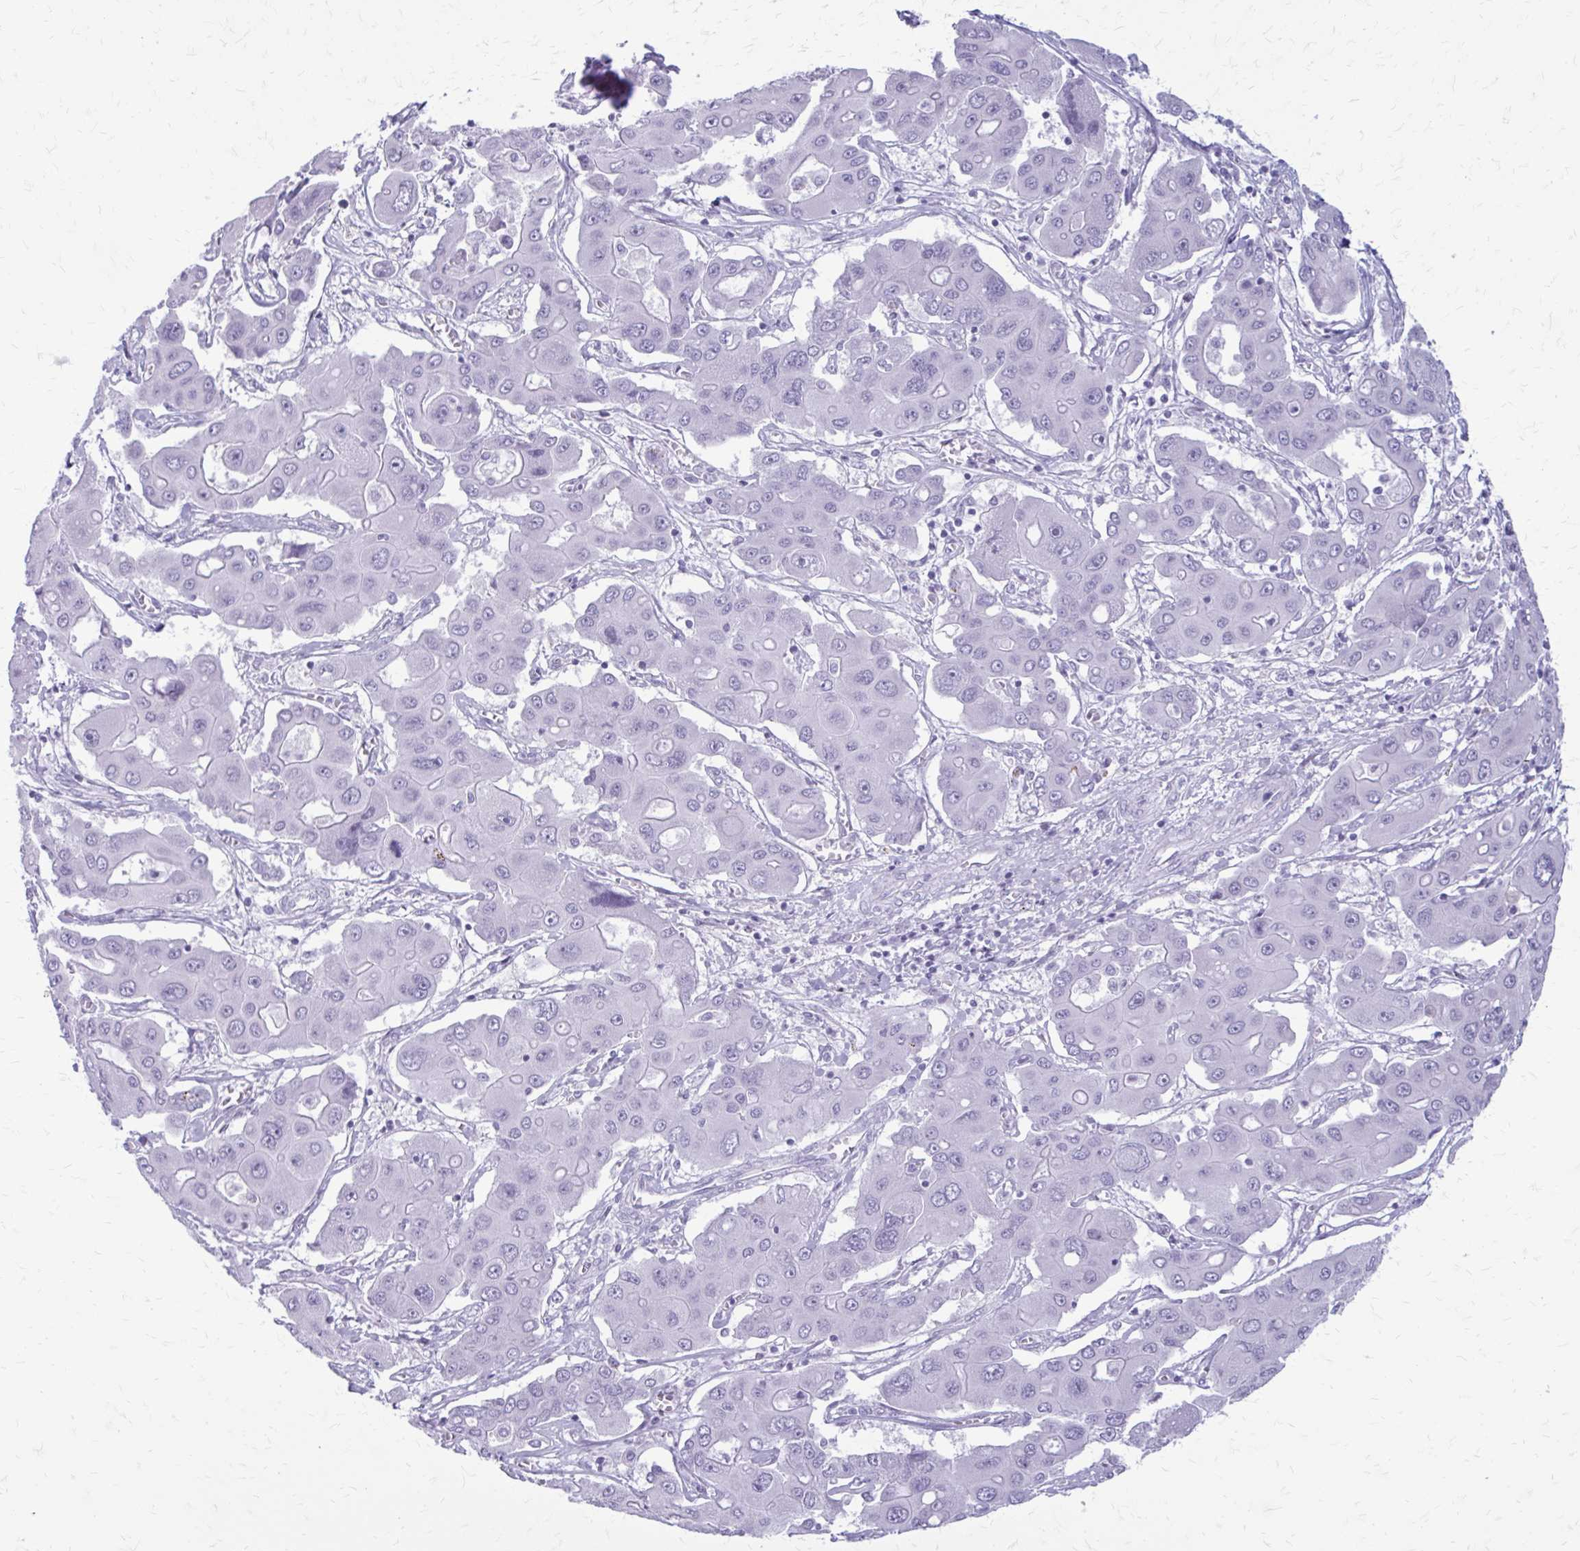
{"staining": {"intensity": "negative", "quantity": "none", "location": "none"}, "tissue": "liver cancer", "cell_type": "Tumor cells", "image_type": "cancer", "snomed": [{"axis": "morphology", "description": "Cholangiocarcinoma"}, {"axis": "topography", "description": "Liver"}], "caption": "This is an immunohistochemistry (IHC) photomicrograph of human liver cholangiocarcinoma. There is no expression in tumor cells.", "gene": "KRT5", "patient": {"sex": "male", "age": 67}}